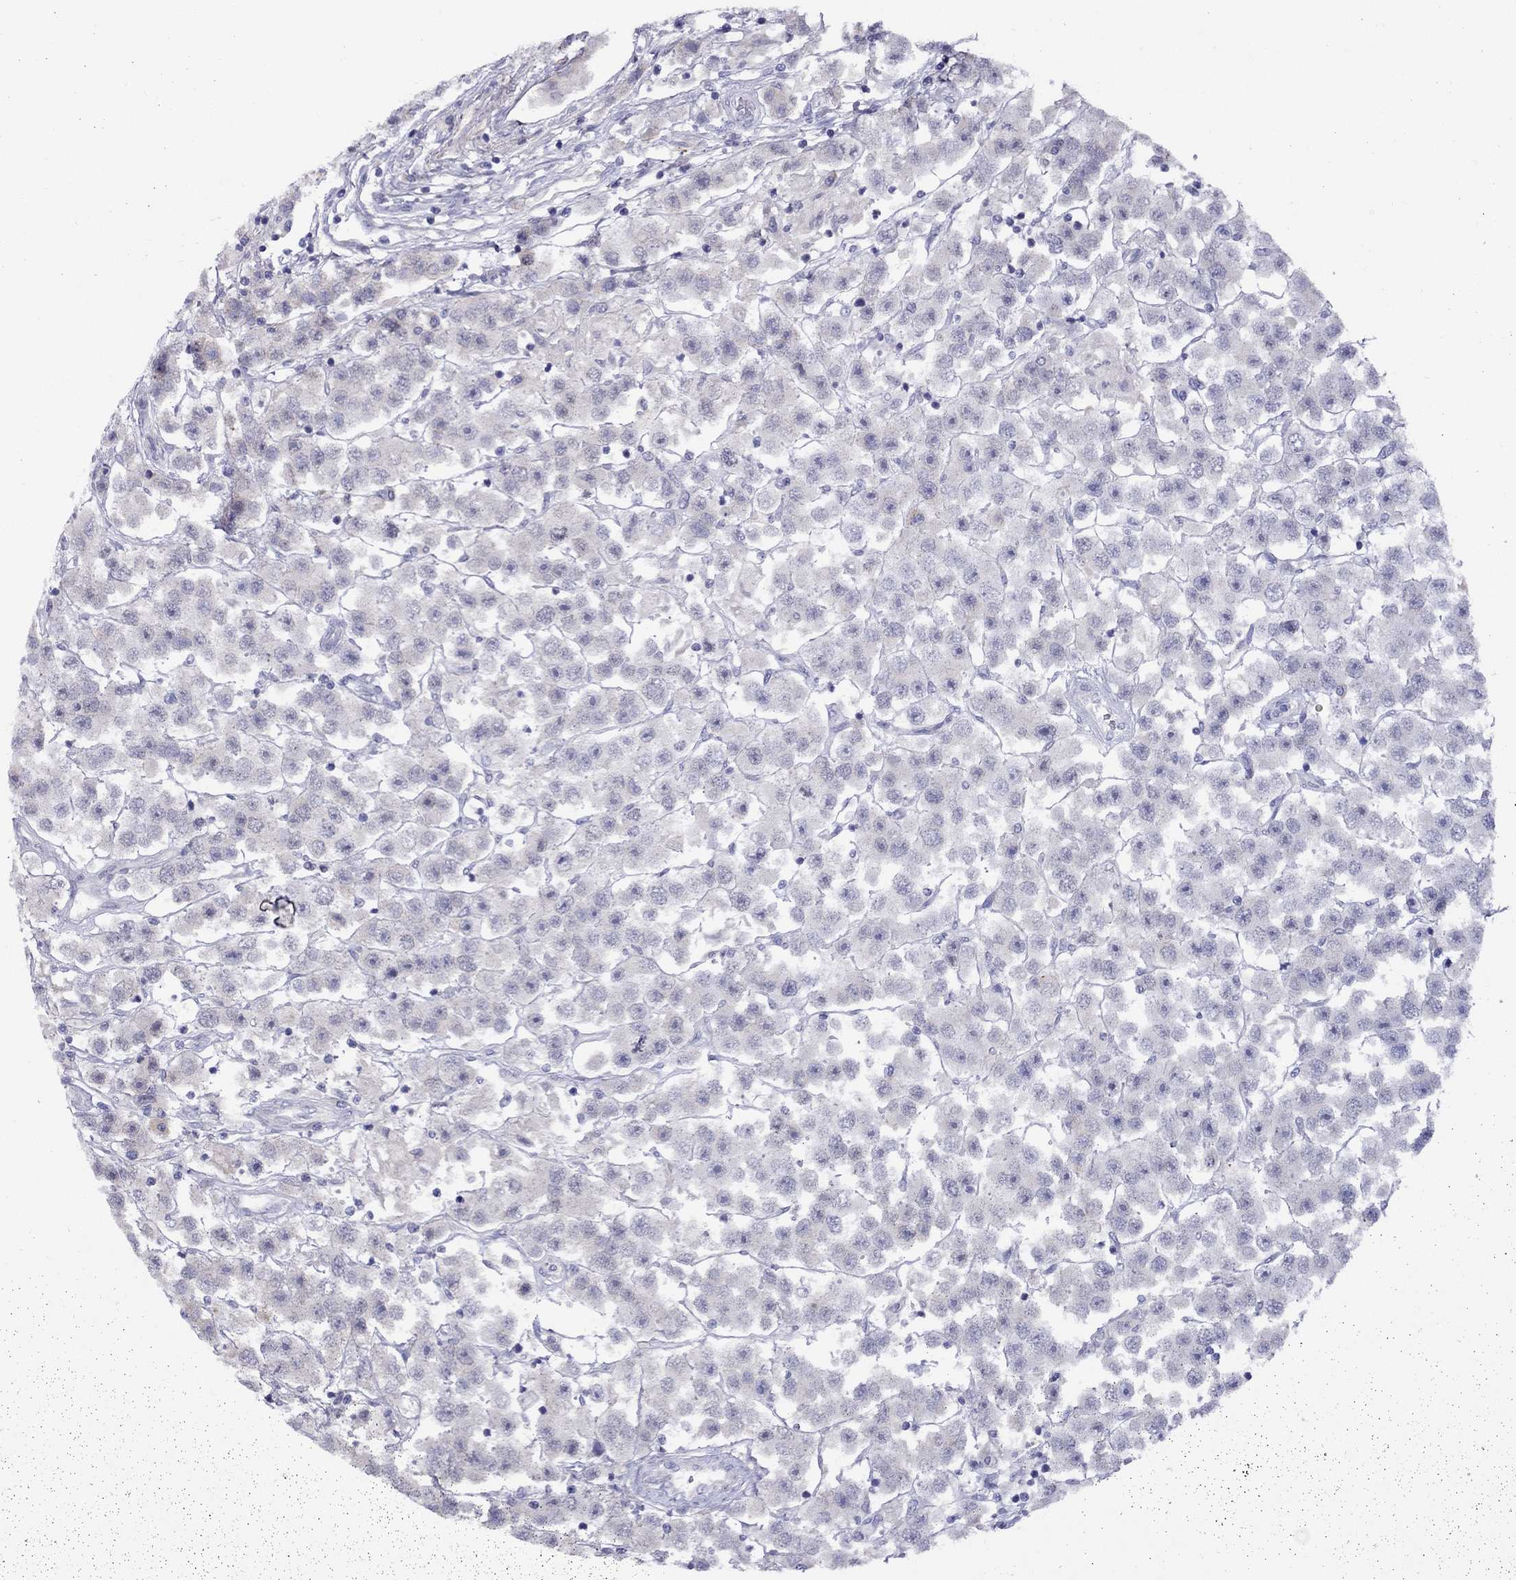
{"staining": {"intensity": "negative", "quantity": "none", "location": "none"}, "tissue": "testis cancer", "cell_type": "Tumor cells", "image_type": "cancer", "snomed": [{"axis": "morphology", "description": "Seminoma, NOS"}, {"axis": "topography", "description": "Testis"}], "caption": "IHC image of neoplastic tissue: human testis cancer (seminoma) stained with DAB (3,3'-diaminobenzidine) shows no significant protein expression in tumor cells.", "gene": "CPNE4", "patient": {"sex": "male", "age": 45}}